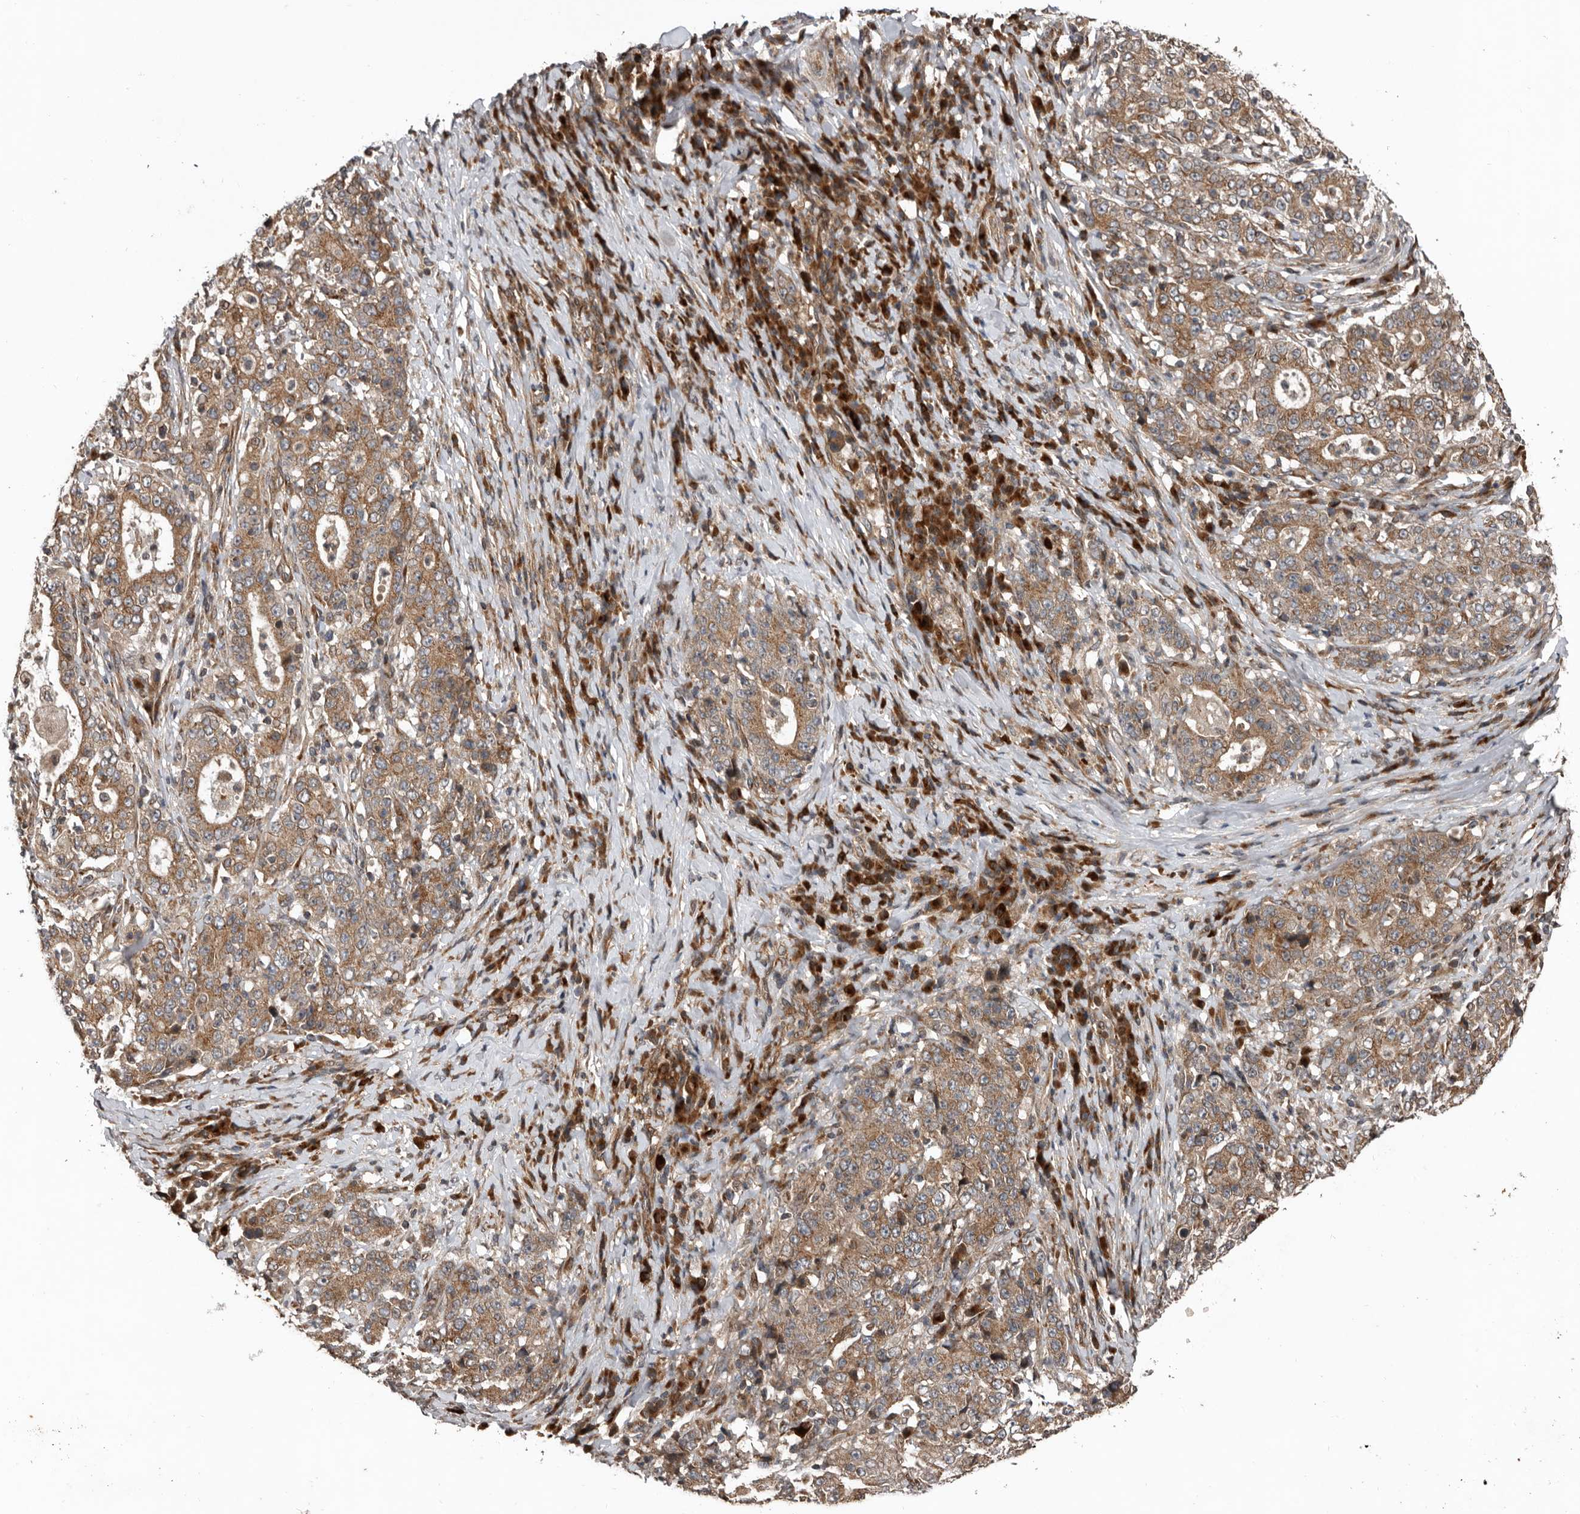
{"staining": {"intensity": "moderate", "quantity": ">75%", "location": "cytoplasmic/membranous"}, "tissue": "stomach cancer", "cell_type": "Tumor cells", "image_type": "cancer", "snomed": [{"axis": "morphology", "description": "Normal tissue, NOS"}, {"axis": "morphology", "description": "Adenocarcinoma, NOS"}, {"axis": "topography", "description": "Stomach, upper"}, {"axis": "topography", "description": "Stomach"}], "caption": "A medium amount of moderate cytoplasmic/membranous expression is appreciated in about >75% of tumor cells in stomach cancer tissue.", "gene": "CCDC190", "patient": {"sex": "male", "age": 59}}